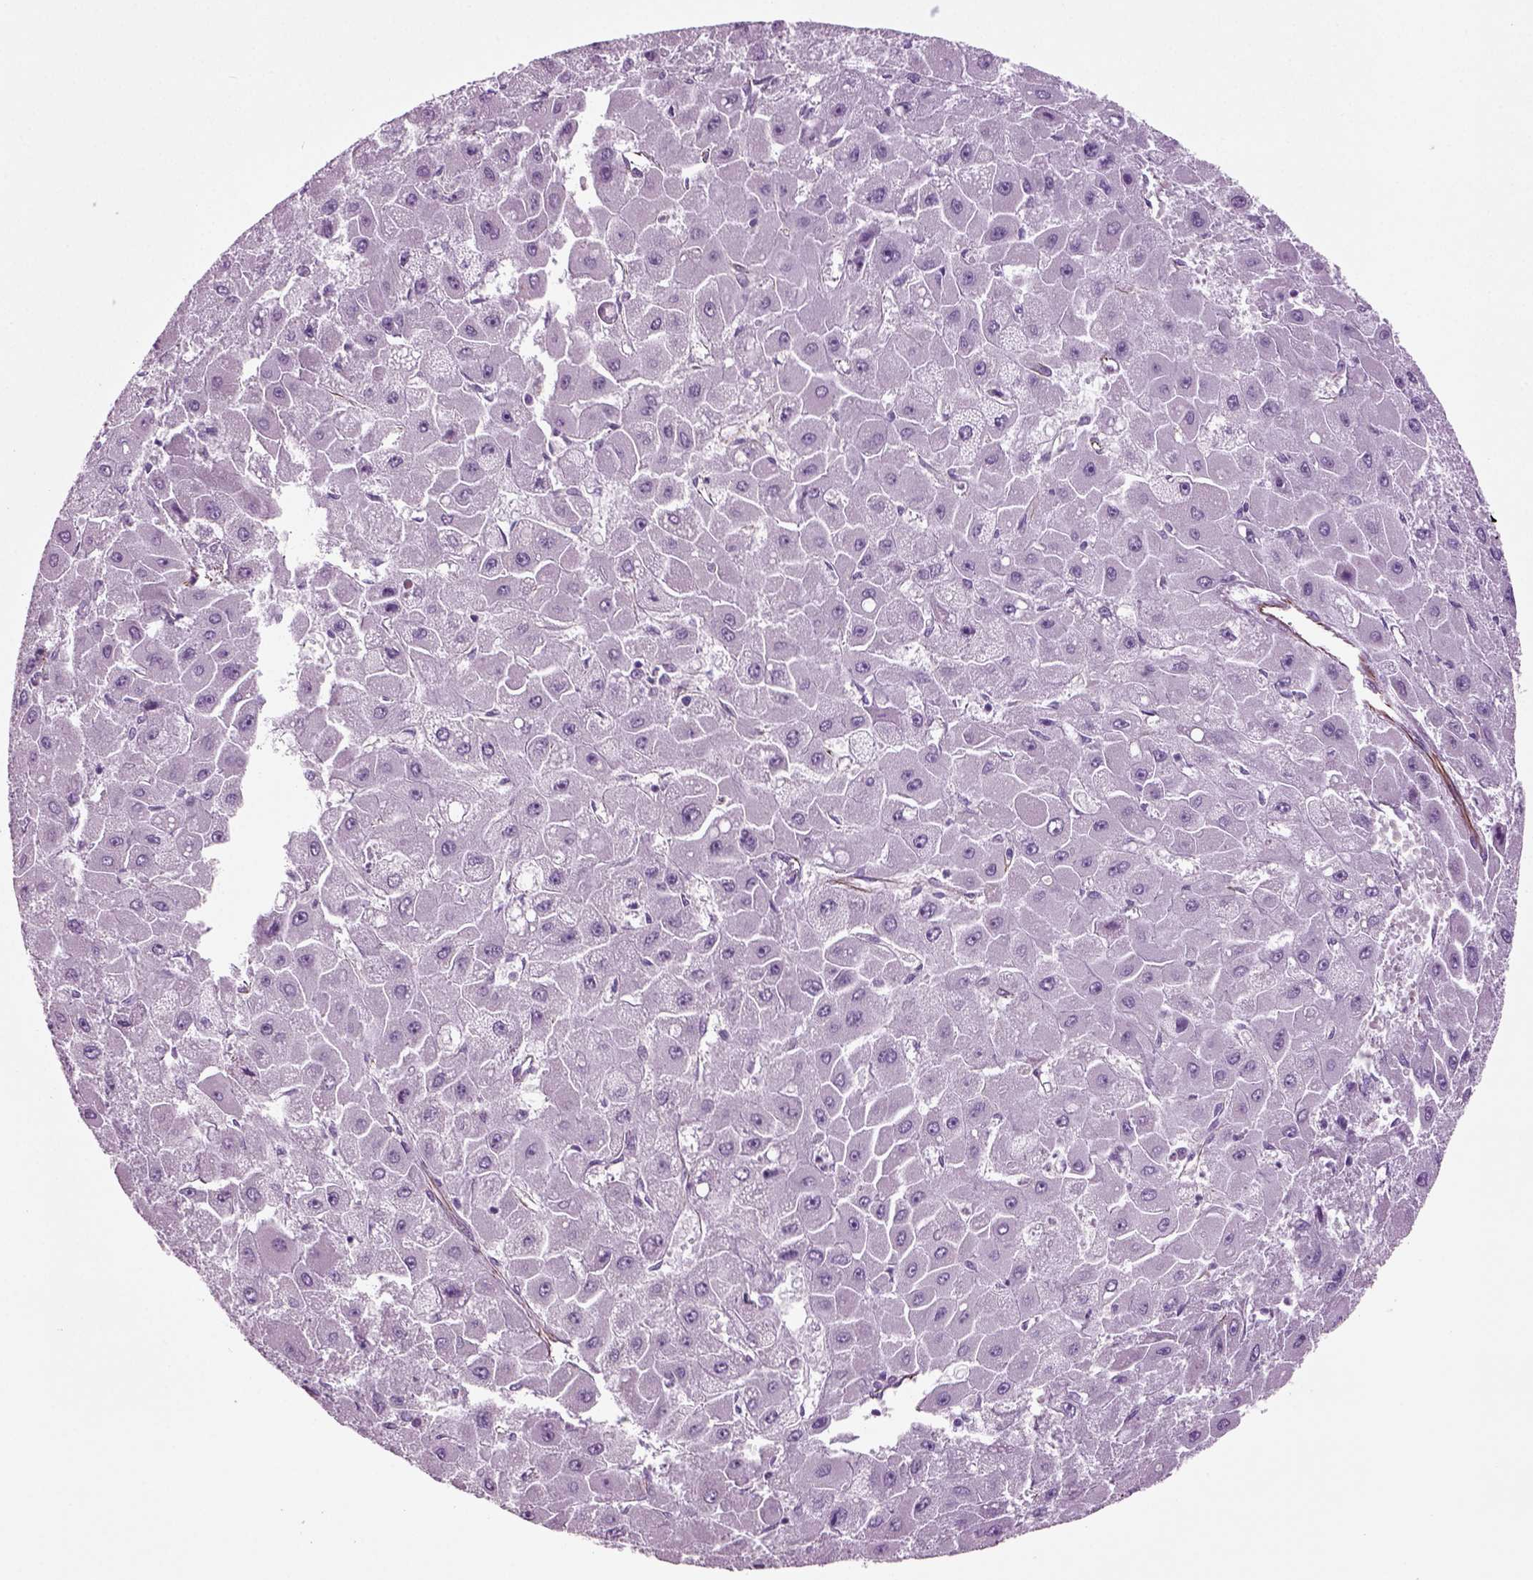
{"staining": {"intensity": "negative", "quantity": "none", "location": "none"}, "tissue": "liver cancer", "cell_type": "Tumor cells", "image_type": "cancer", "snomed": [{"axis": "morphology", "description": "Carcinoma, Hepatocellular, NOS"}, {"axis": "topography", "description": "Liver"}], "caption": "Tumor cells show no significant protein expression in liver cancer.", "gene": "ACER3", "patient": {"sex": "female", "age": 25}}